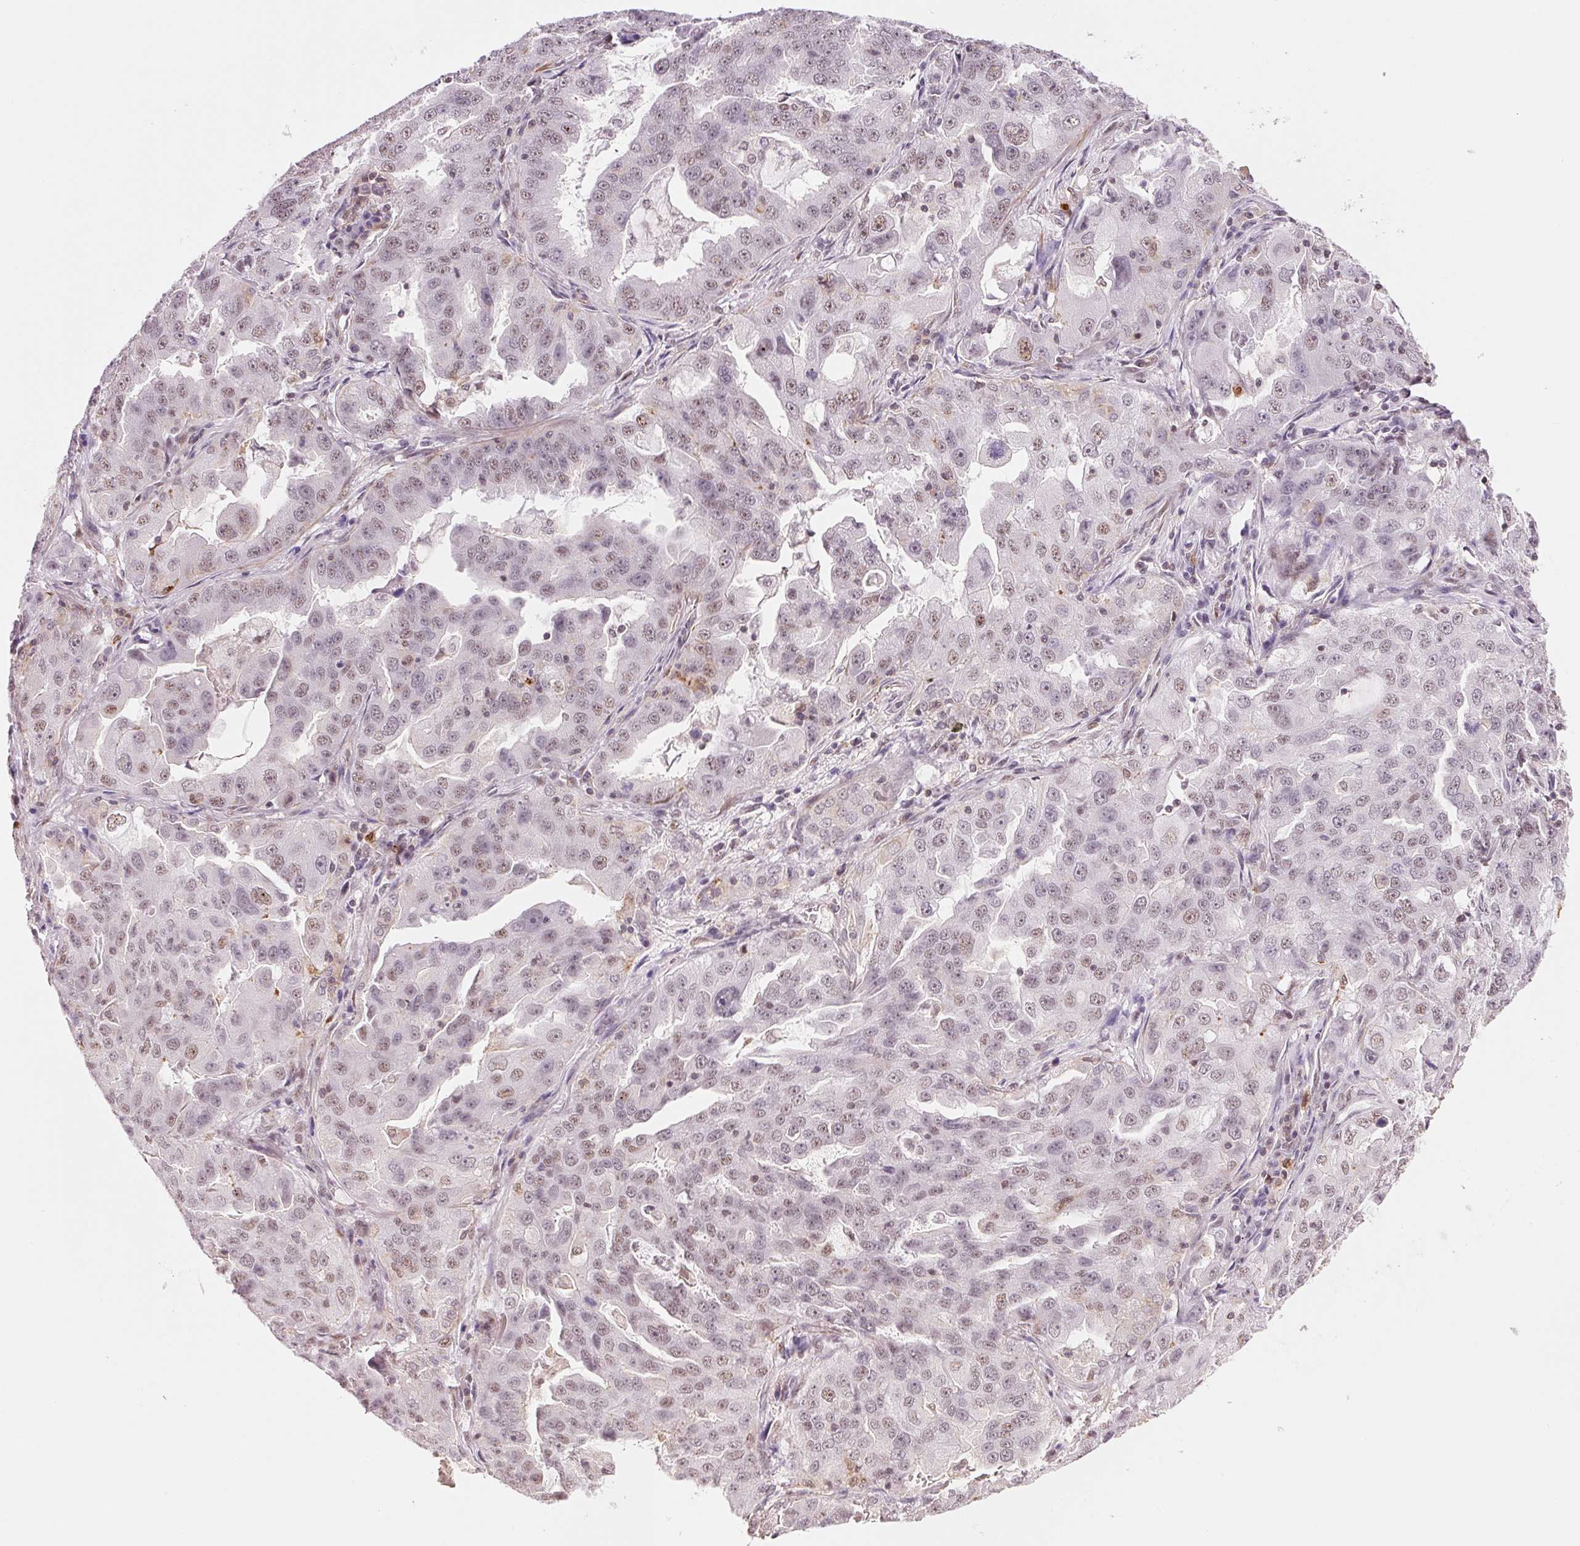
{"staining": {"intensity": "weak", "quantity": "<25%", "location": "nuclear"}, "tissue": "lung cancer", "cell_type": "Tumor cells", "image_type": "cancer", "snomed": [{"axis": "morphology", "description": "Adenocarcinoma, NOS"}, {"axis": "topography", "description": "Lung"}], "caption": "Immunohistochemistry (IHC) micrograph of neoplastic tissue: lung cancer stained with DAB (3,3'-diaminobenzidine) reveals no significant protein staining in tumor cells. The staining is performed using DAB (3,3'-diaminobenzidine) brown chromogen with nuclei counter-stained in using hematoxylin.", "gene": "HNRNPDL", "patient": {"sex": "female", "age": 61}}